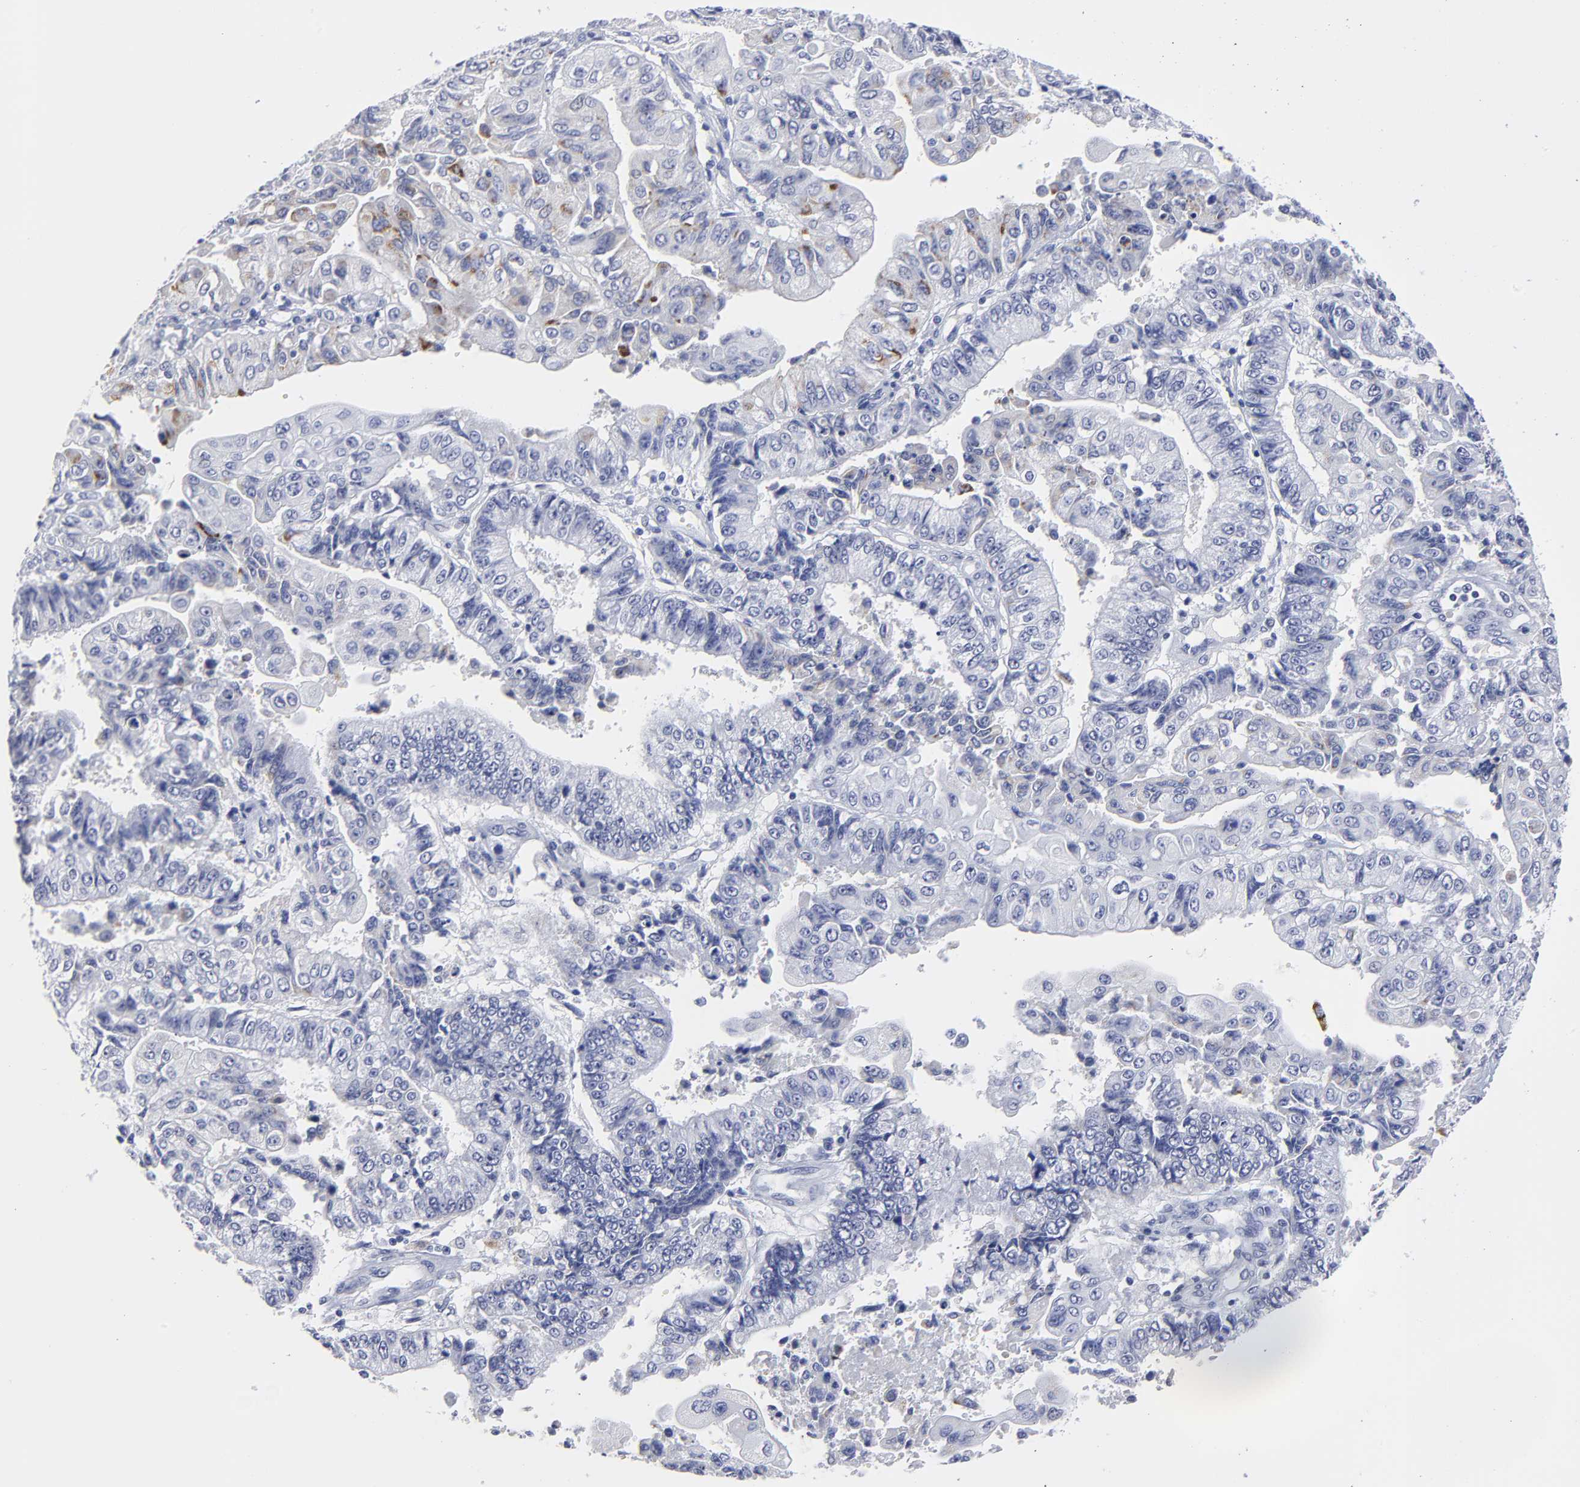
{"staining": {"intensity": "moderate", "quantity": "<25%", "location": "cytoplasmic/membranous"}, "tissue": "endometrial cancer", "cell_type": "Tumor cells", "image_type": "cancer", "snomed": [{"axis": "morphology", "description": "Adenocarcinoma, NOS"}, {"axis": "topography", "description": "Endometrium"}], "caption": "Protein expression analysis of adenocarcinoma (endometrial) displays moderate cytoplasmic/membranous positivity in approximately <25% of tumor cells.", "gene": "DUSP9", "patient": {"sex": "female", "age": 75}}